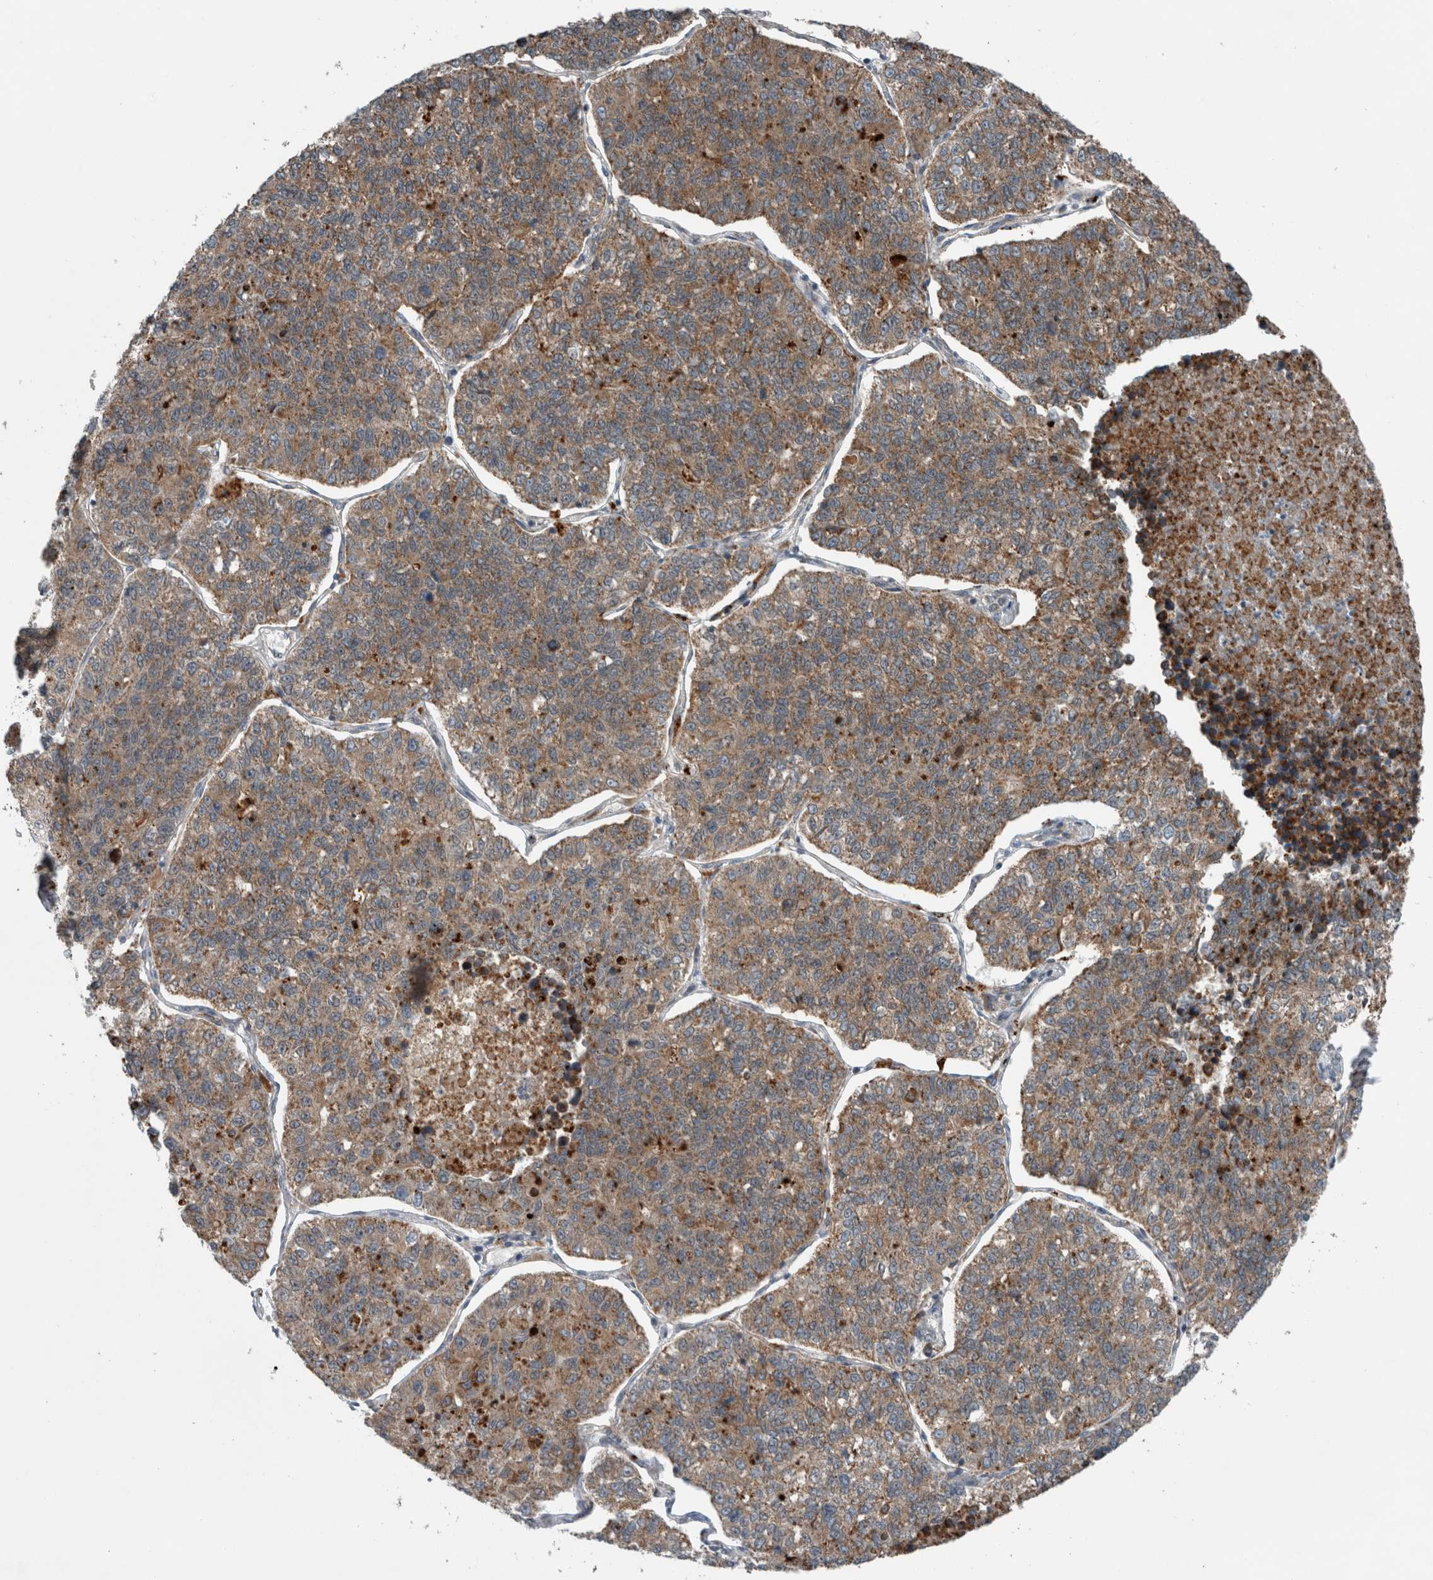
{"staining": {"intensity": "moderate", "quantity": ">75%", "location": "cytoplasmic/membranous"}, "tissue": "lung cancer", "cell_type": "Tumor cells", "image_type": "cancer", "snomed": [{"axis": "morphology", "description": "Adenocarcinoma, NOS"}, {"axis": "topography", "description": "Lung"}], "caption": "A brown stain shows moderate cytoplasmic/membranous expression of a protein in human lung adenocarcinoma tumor cells.", "gene": "GBA2", "patient": {"sex": "male", "age": 49}}